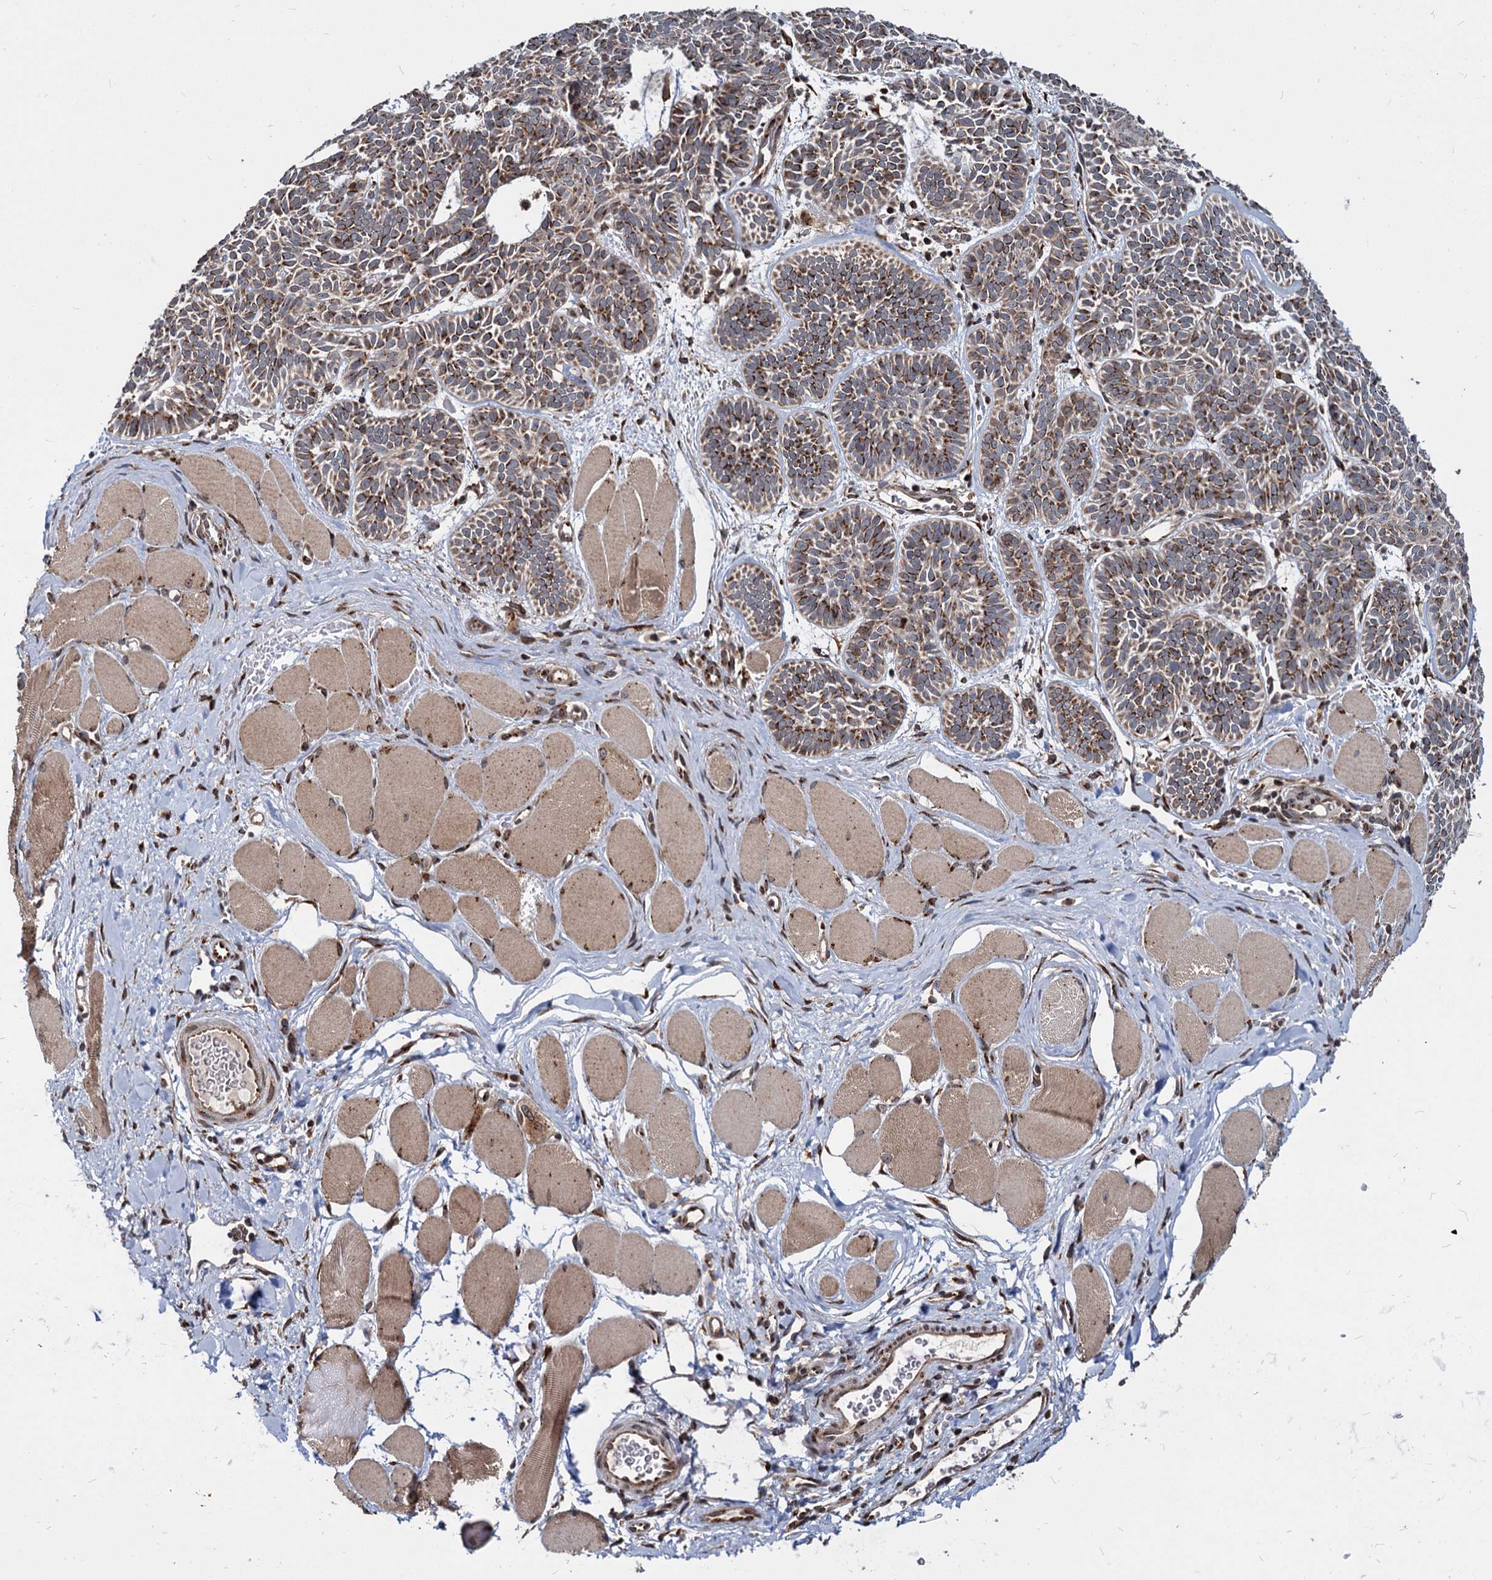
{"staining": {"intensity": "strong", "quantity": ">75%", "location": "cytoplasmic/membranous"}, "tissue": "skin cancer", "cell_type": "Tumor cells", "image_type": "cancer", "snomed": [{"axis": "morphology", "description": "Basal cell carcinoma"}, {"axis": "topography", "description": "Skin"}], "caption": "Immunohistochemistry (IHC) photomicrograph of human basal cell carcinoma (skin) stained for a protein (brown), which displays high levels of strong cytoplasmic/membranous positivity in about >75% of tumor cells.", "gene": "SAAL1", "patient": {"sex": "male", "age": 85}}